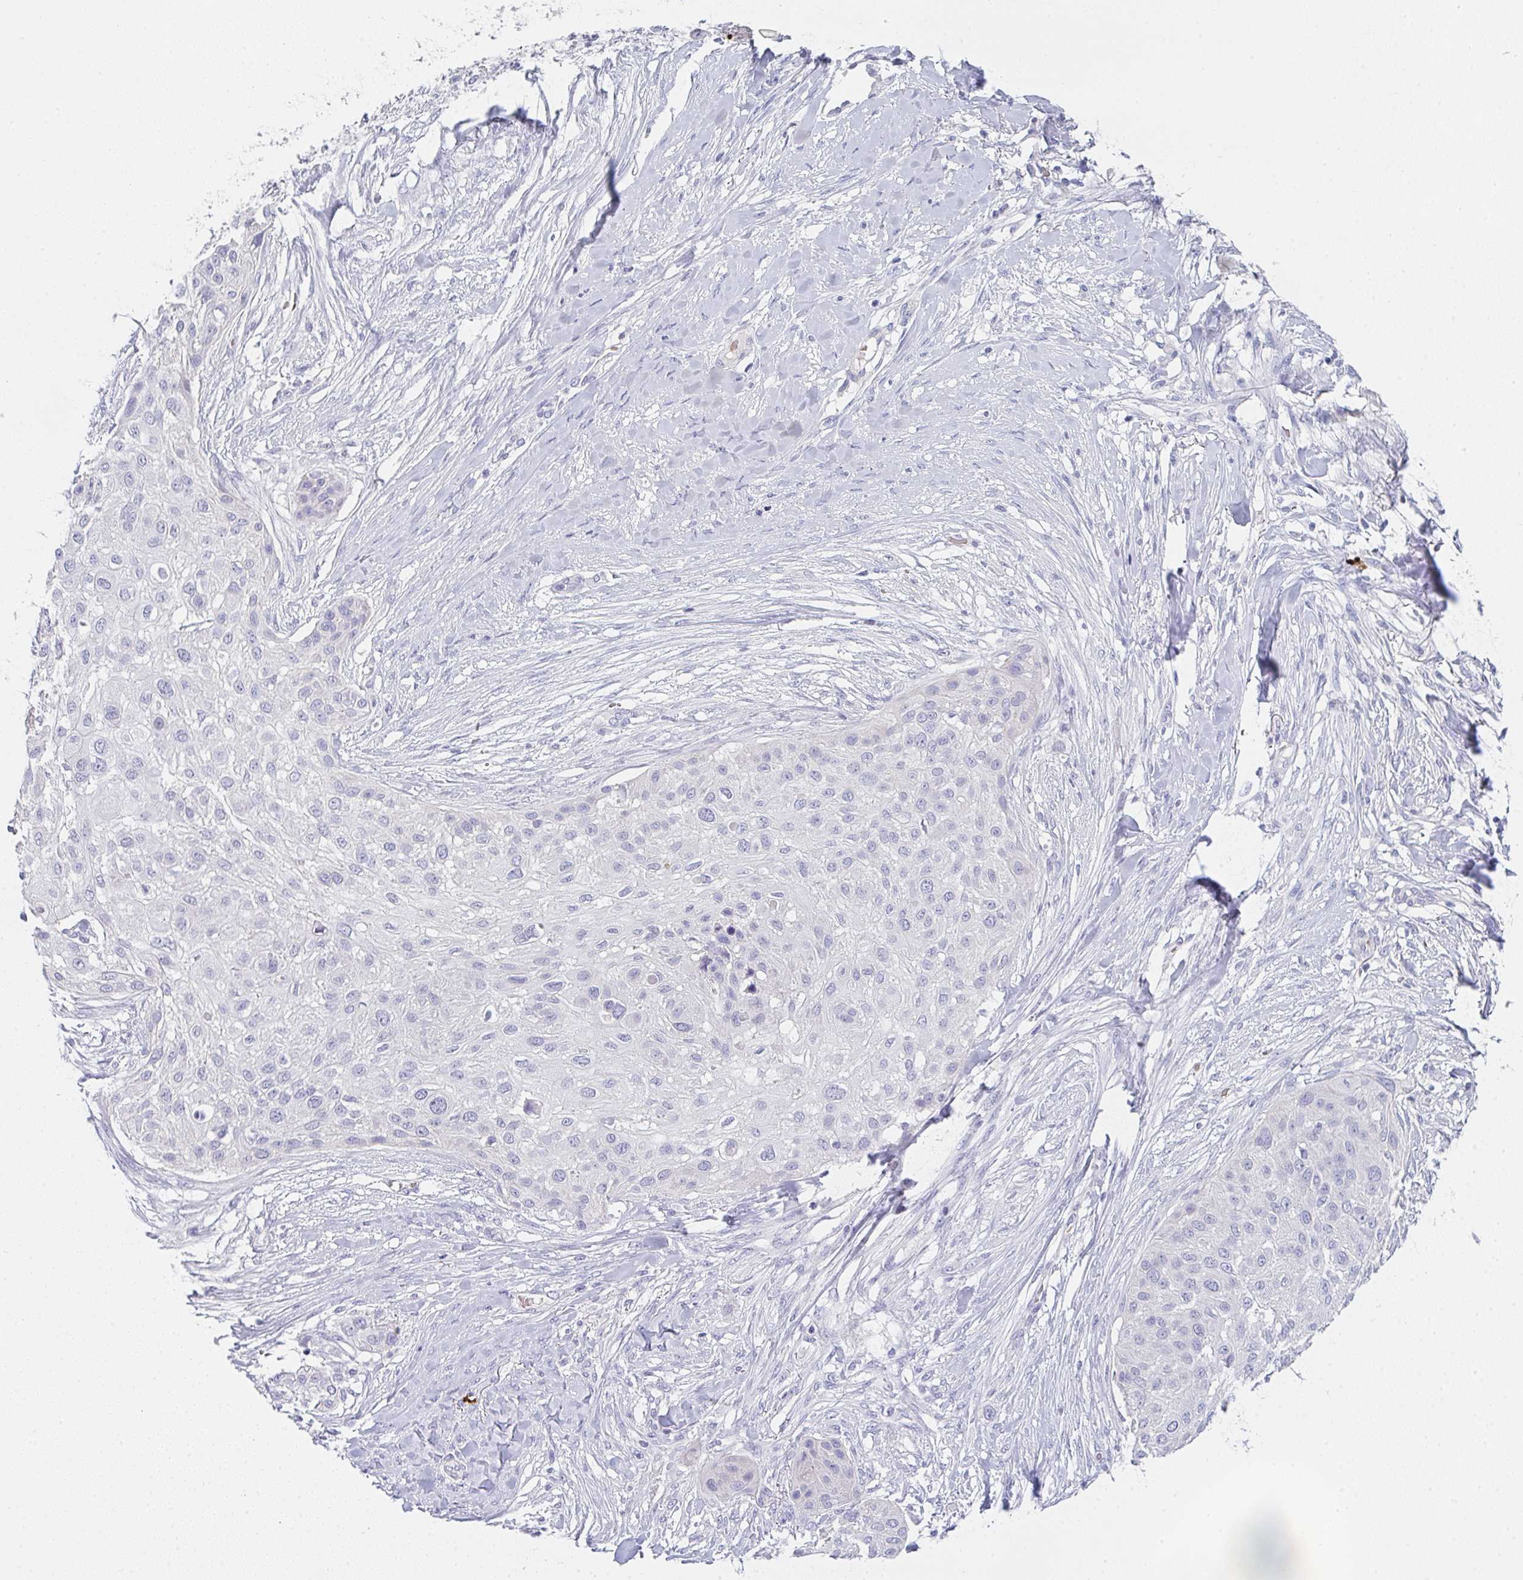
{"staining": {"intensity": "negative", "quantity": "none", "location": "none"}, "tissue": "skin cancer", "cell_type": "Tumor cells", "image_type": "cancer", "snomed": [{"axis": "morphology", "description": "Squamous cell carcinoma, NOS"}, {"axis": "topography", "description": "Skin"}], "caption": "This micrograph is of skin cancer stained with immunohistochemistry (IHC) to label a protein in brown with the nuclei are counter-stained blue. There is no expression in tumor cells.", "gene": "CACNA1S", "patient": {"sex": "female", "age": 87}}